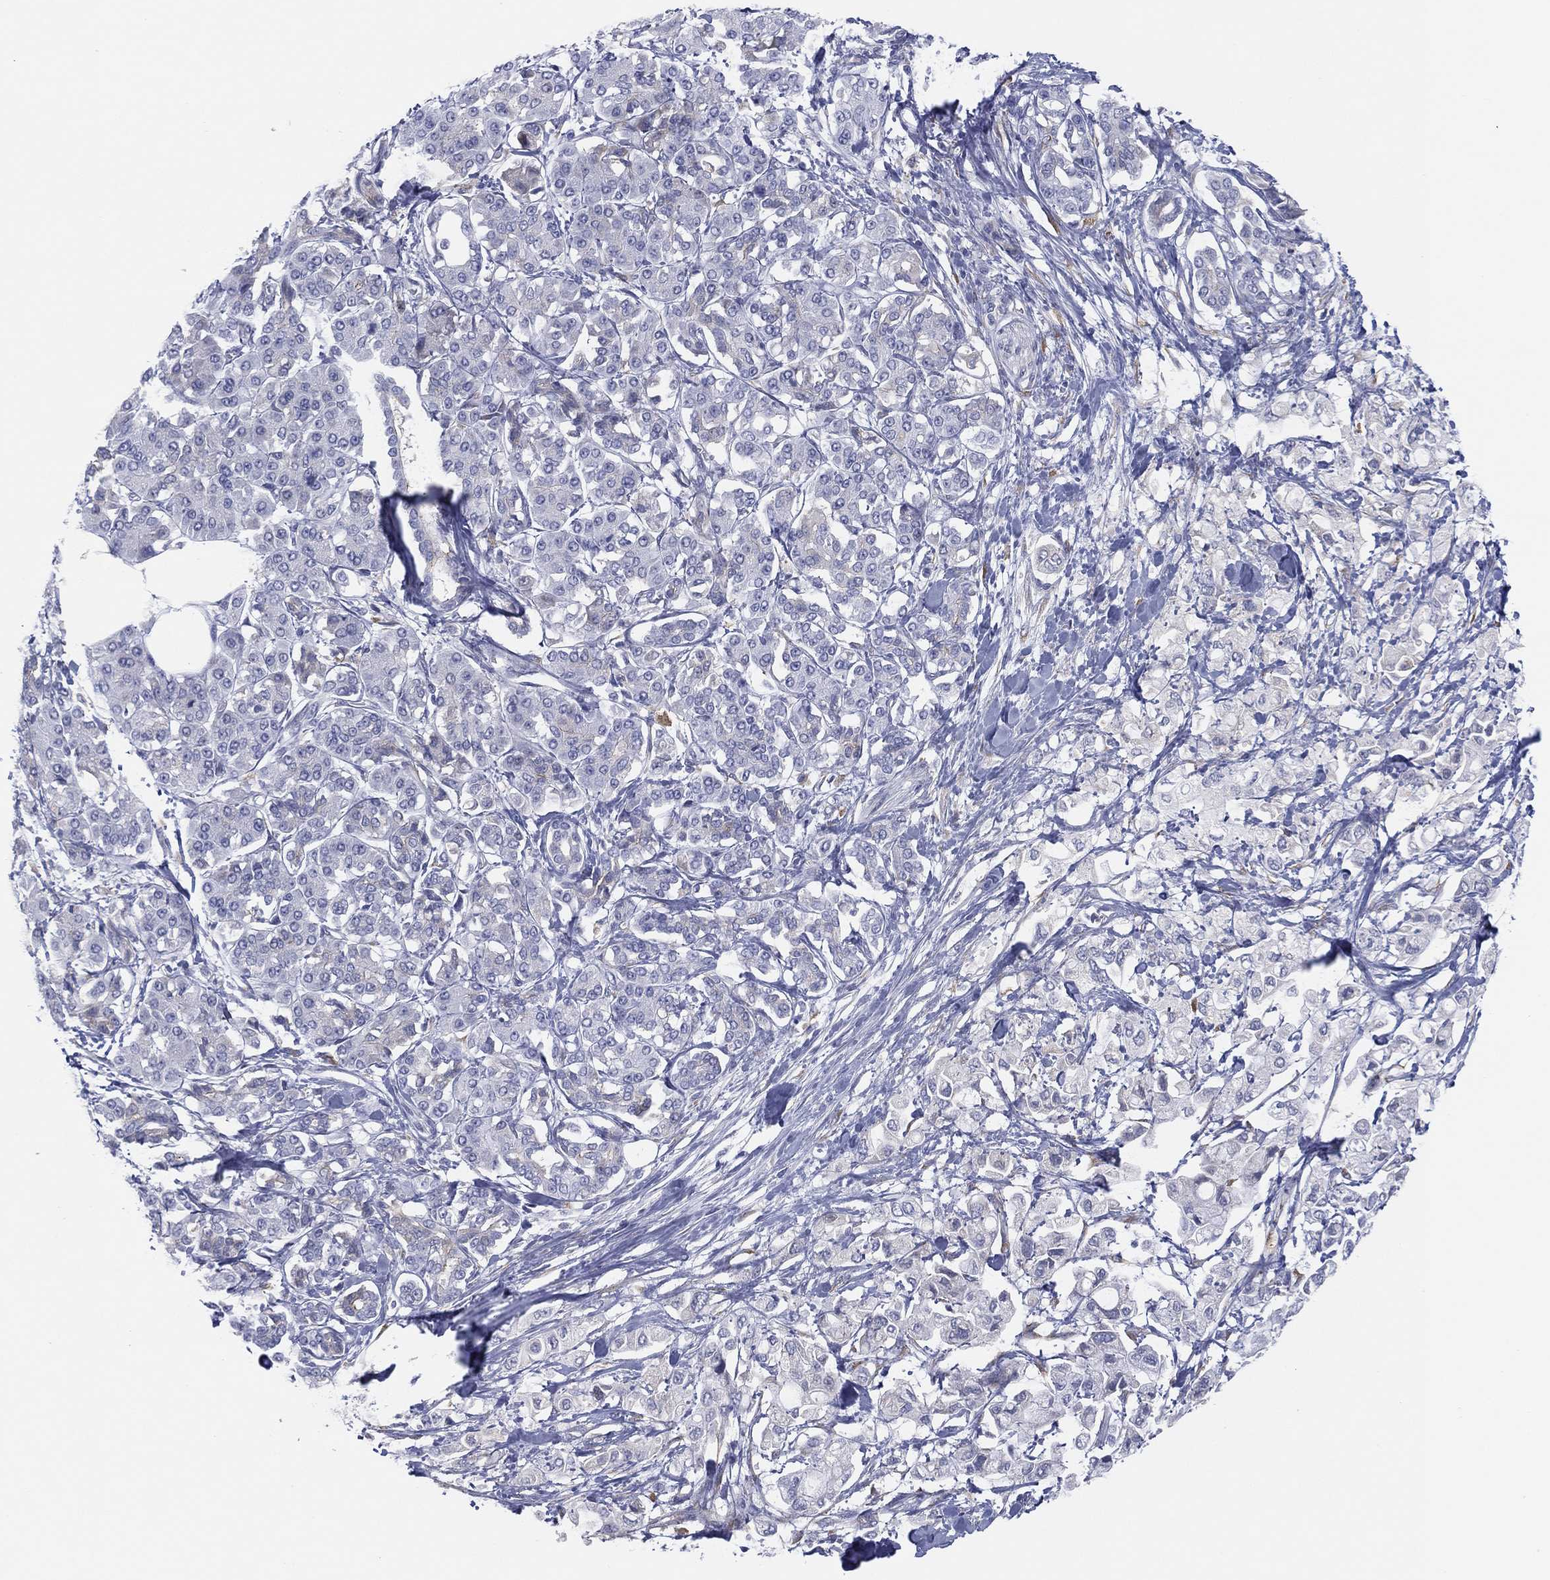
{"staining": {"intensity": "weak", "quantity": "<25%", "location": "cytoplasmic/membranous"}, "tissue": "pancreatic cancer", "cell_type": "Tumor cells", "image_type": "cancer", "snomed": [{"axis": "morphology", "description": "Adenocarcinoma, NOS"}, {"axis": "topography", "description": "Pancreas"}], "caption": "A high-resolution micrograph shows immunohistochemistry staining of pancreatic cancer, which displays no significant staining in tumor cells.", "gene": "MLF1", "patient": {"sex": "female", "age": 56}}